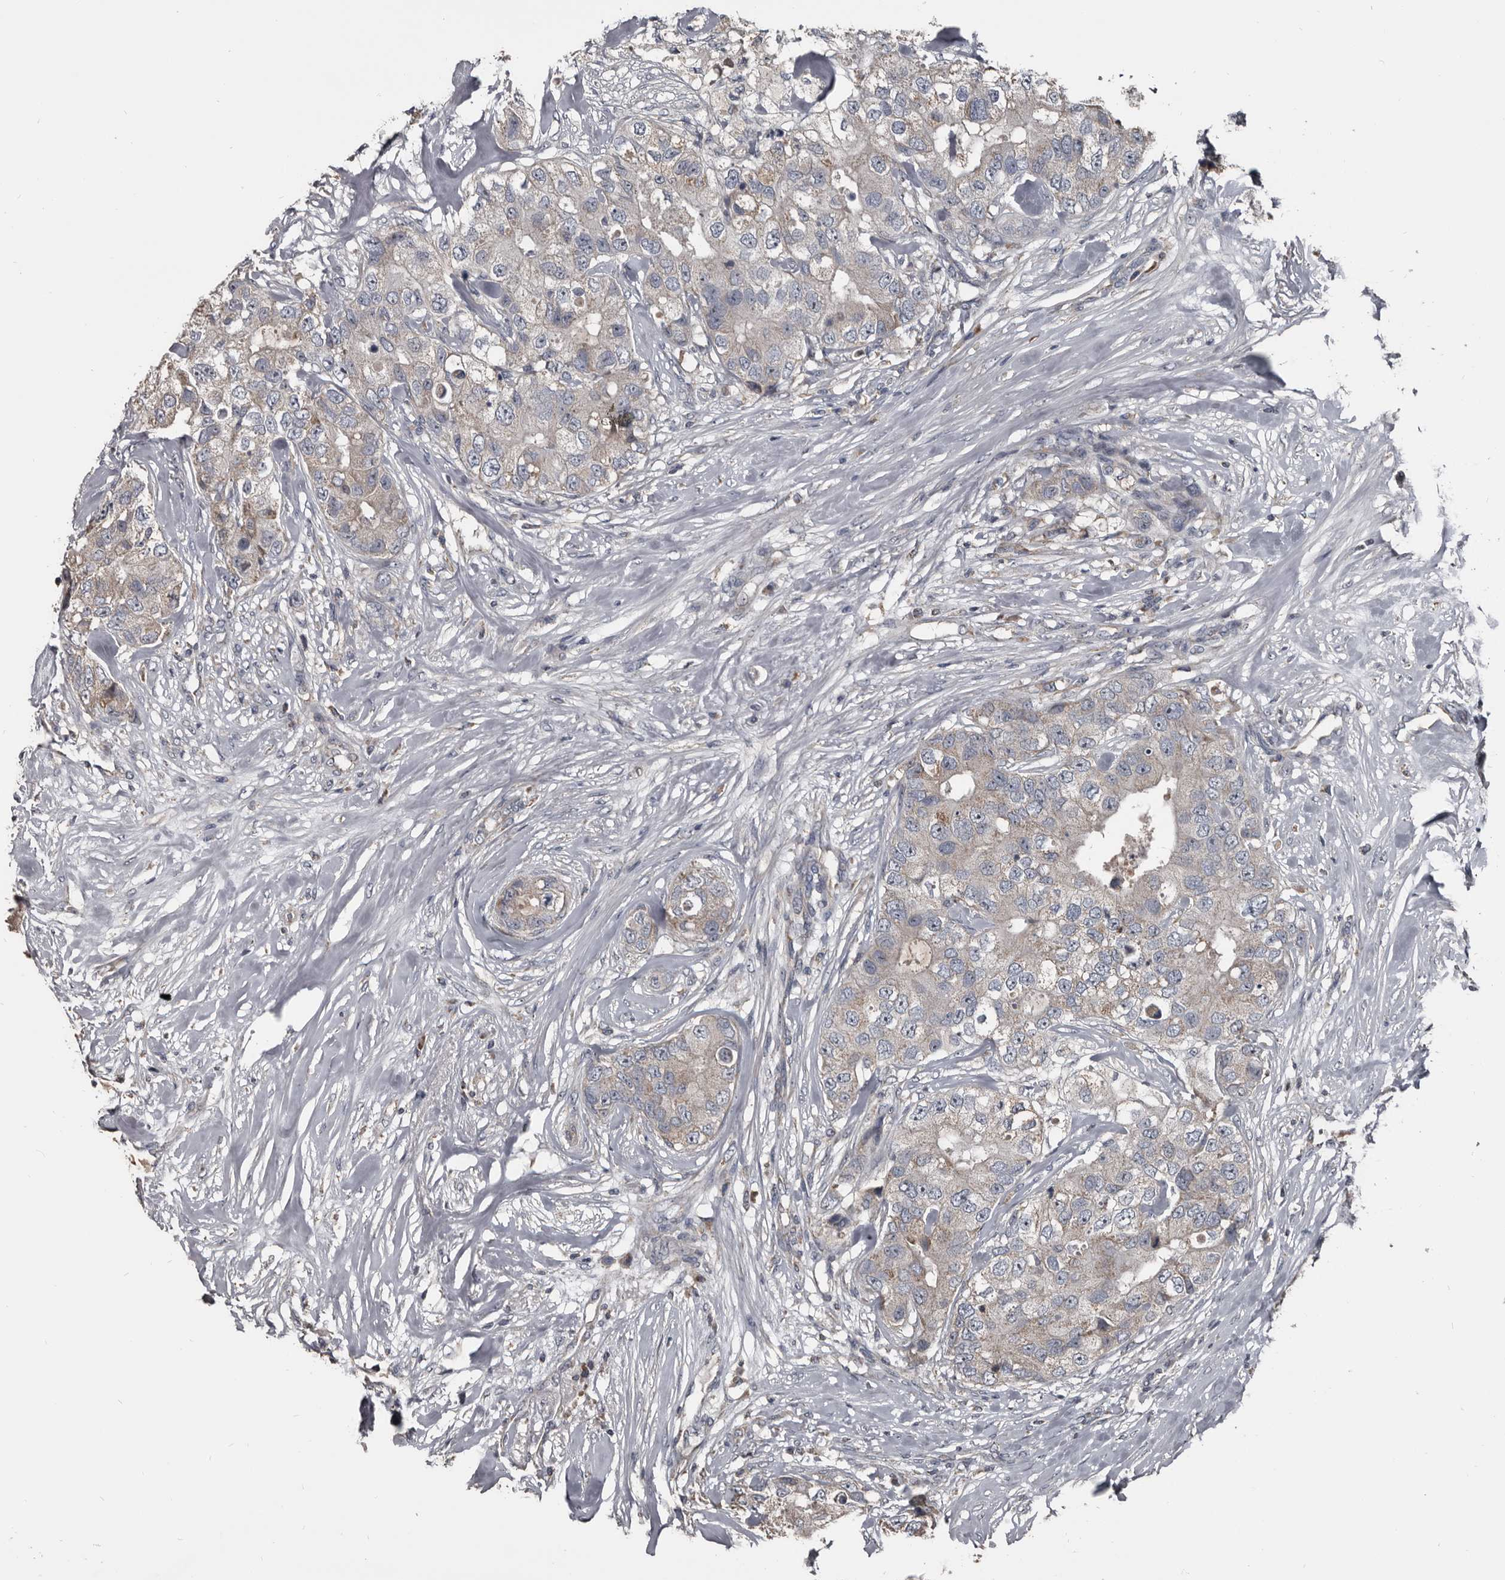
{"staining": {"intensity": "weak", "quantity": "<25%", "location": "cytoplasmic/membranous"}, "tissue": "breast cancer", "cell_type": "Tumor cells", "image_type": "cancer", "snomed": [{"axis": "morphology", "description": "Duct carcinoma"}, {"axis": "topography", "description": "Breast"}], "caption": "Immunohistochemistry (IHC) of human breast invasive ductal carcinoma shows no positivity in tumor cells.", "gene": "GREB1", "patient": {"sex": "female", "age": 62}}